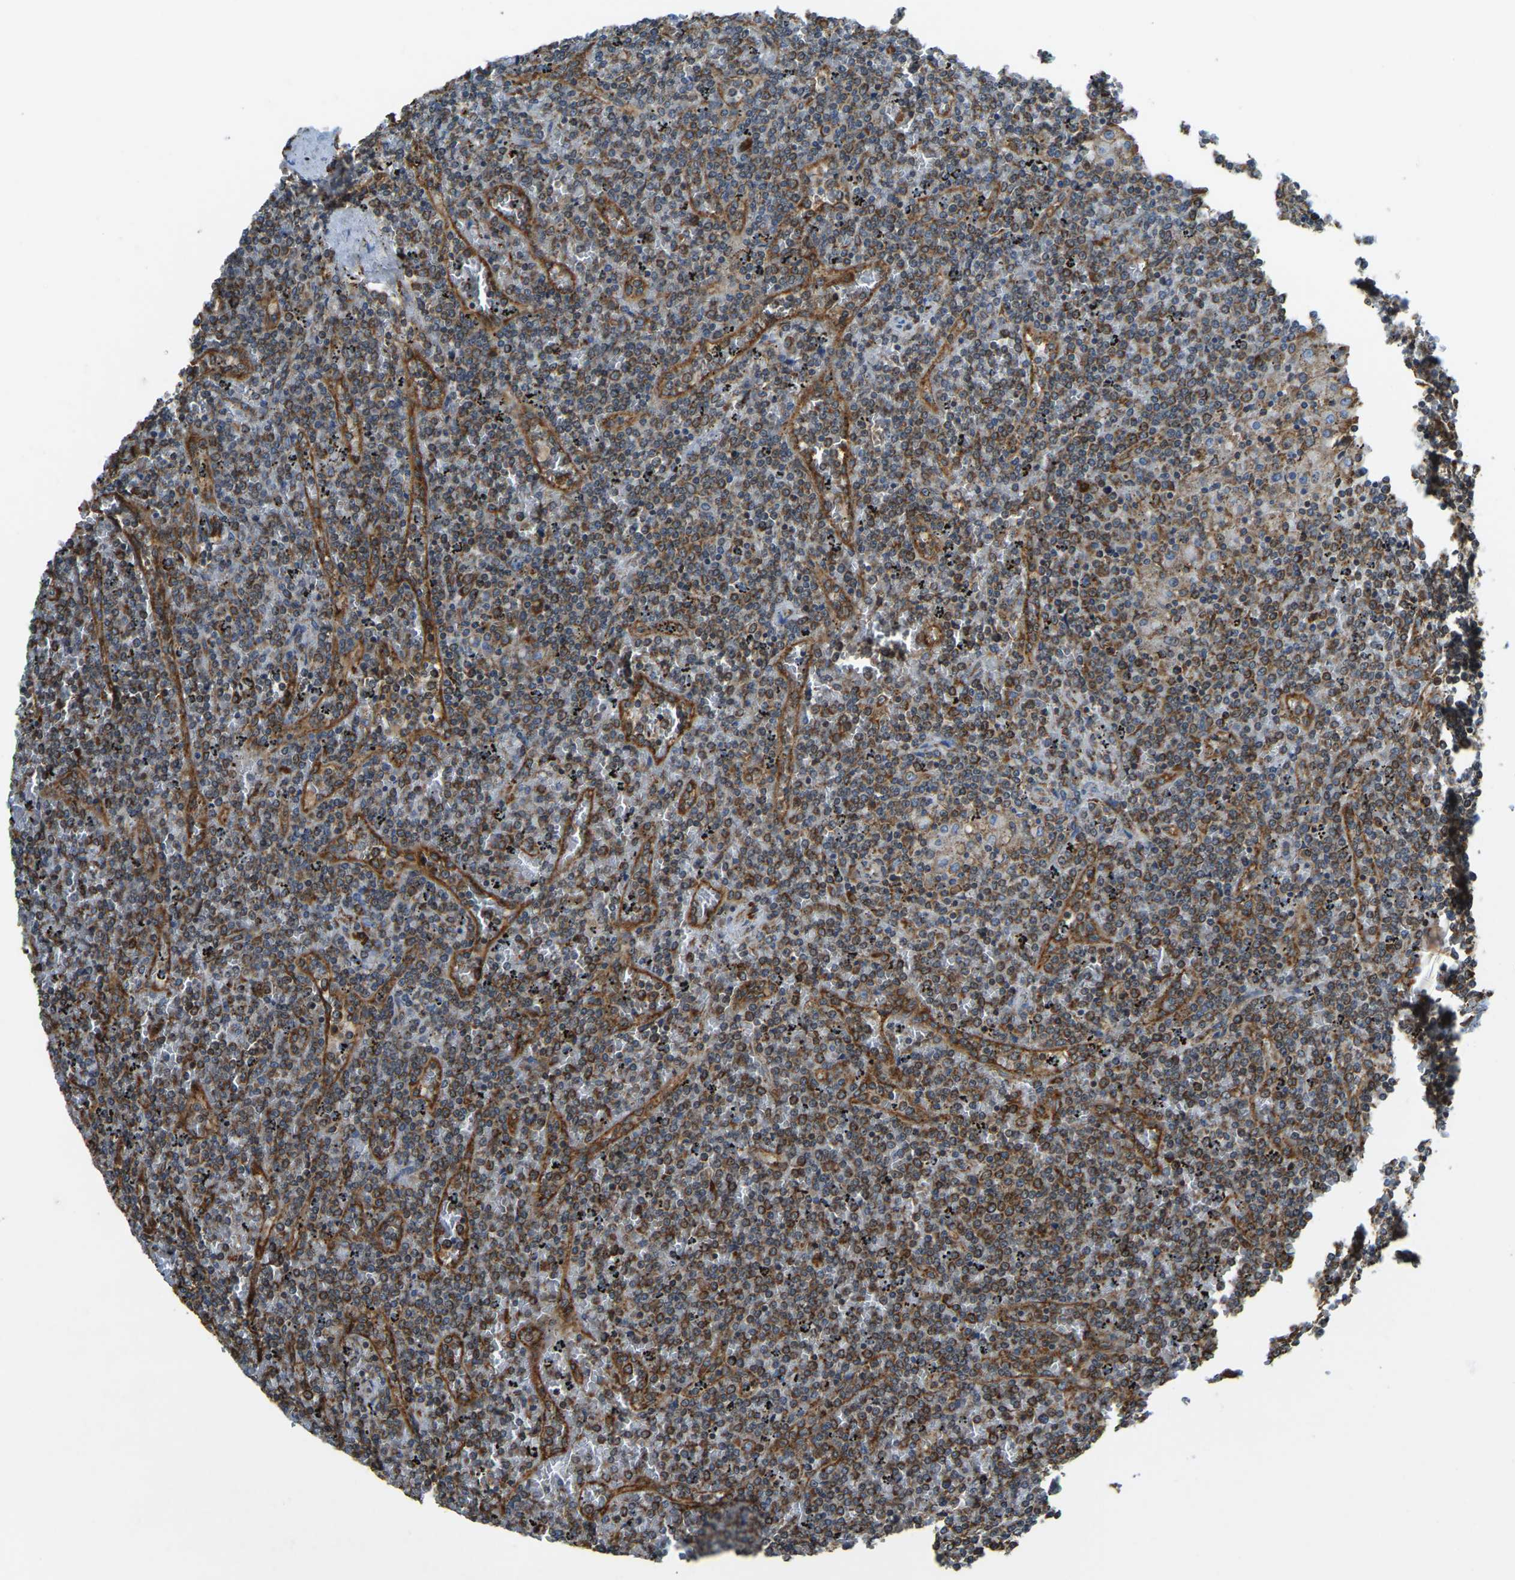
{"staining": {"intensity": "strong", "quantity": "25%-75%", "location": "cytoplasmic/membranous"}, "tissue": "lymphoma", "cell_type": "Tumor cells", "image_type": "cancer", "snomed": [{"axis": "morphology", "description": "Malignant lymphoma, non-Hodgkin's type, Low grade"}, {"axis": "topography", "description": "Spleen"}], "caption": "Protein staining of low-grade malignant lymphoma, non-Hodgkin's type tissue exhibits strong cytoplasmic/membranous positivity in about 25%-75% of tumor cells. Nuclei are stained in blue.", "gene": "RNF115", "patient": {"sex": "female", "age": 19}}